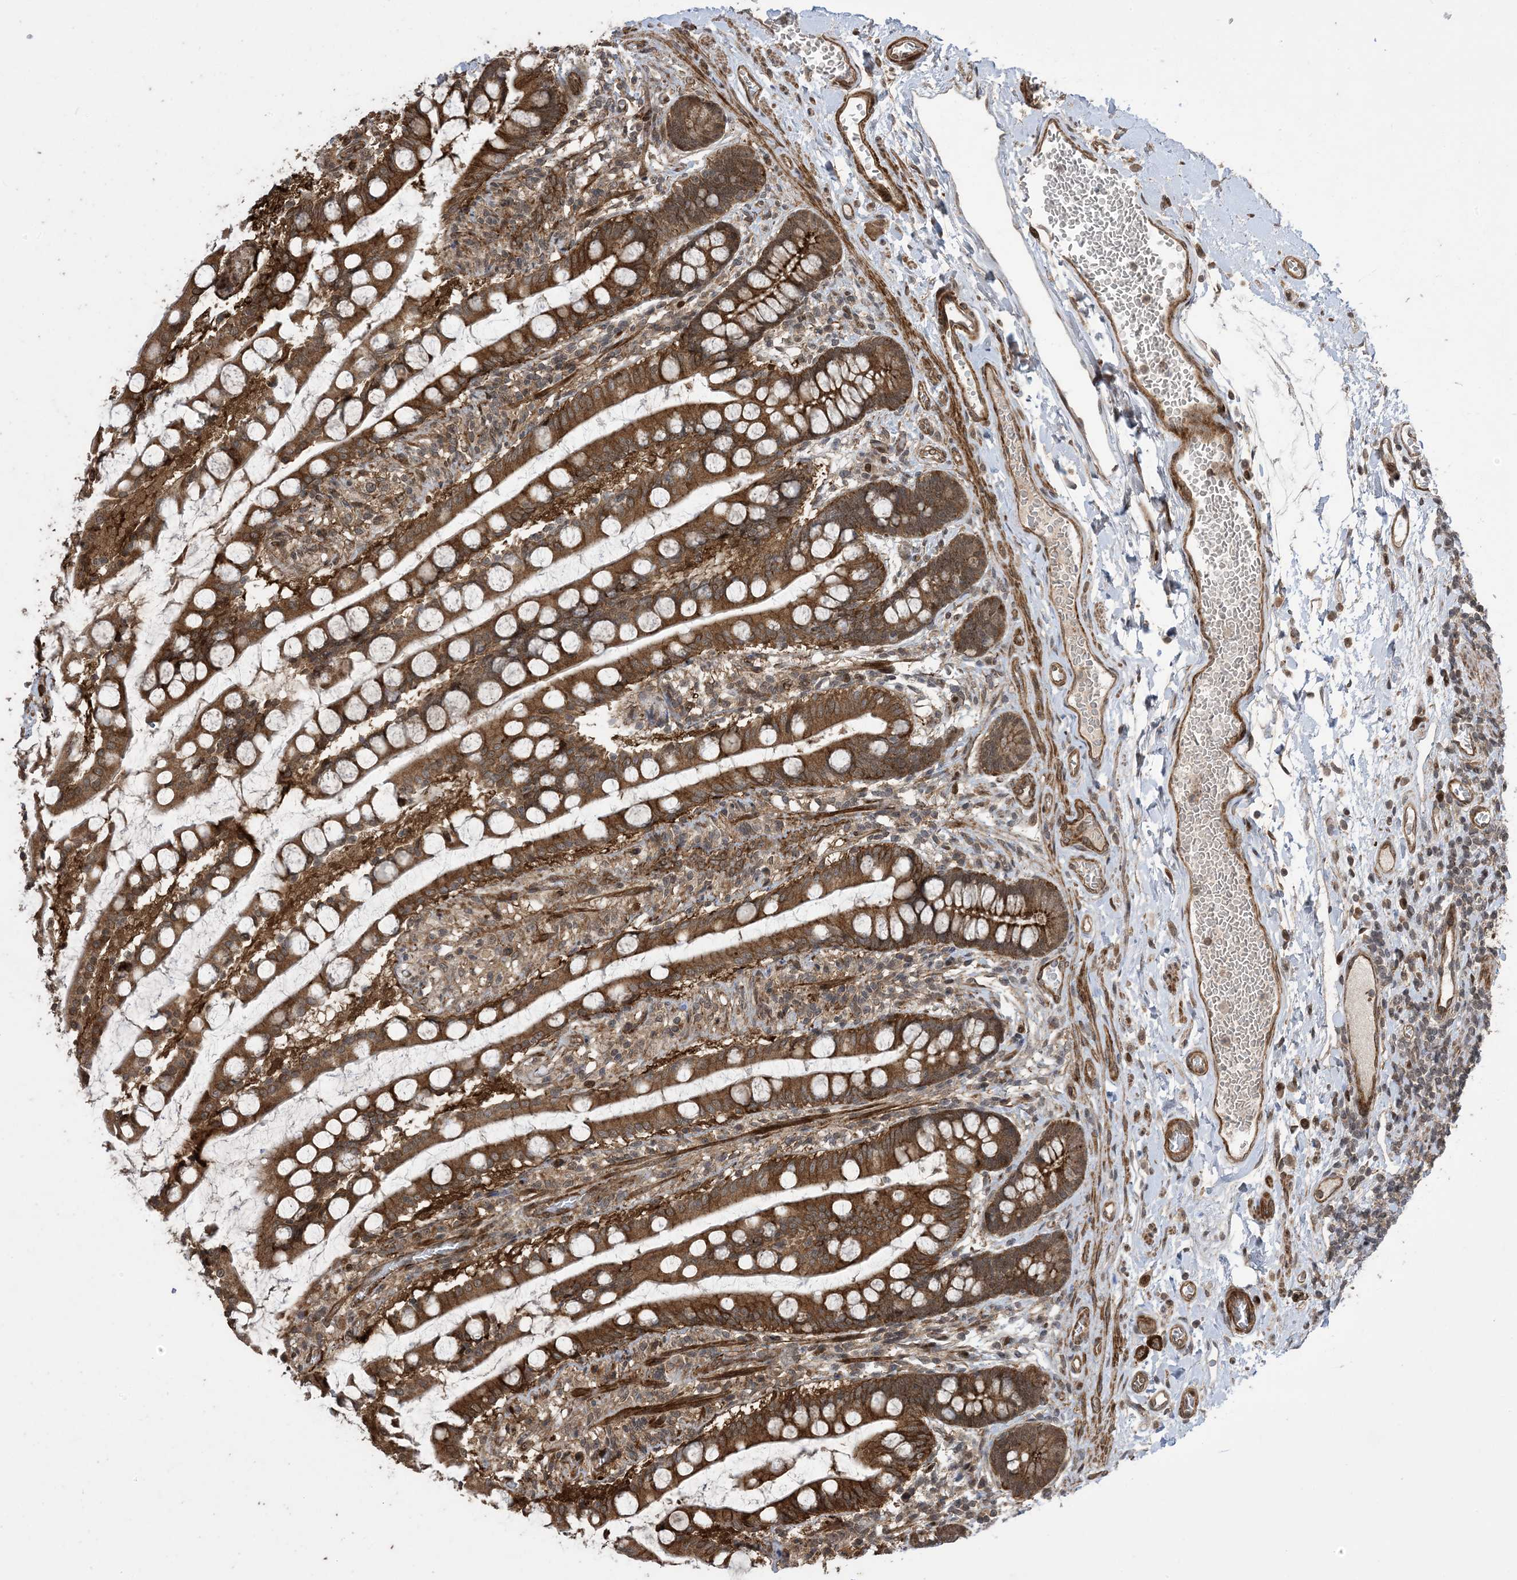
{"staining": {"intensity": "strong", "quantity": ">75%", "location": "cytoplasmic/membranous"}, "tissue": "small intestine", "cell_type": "Glandular cells", "image_type": "normal", "snomed": [{"axis": "morphology", "description": "Normal tissue, NOS"}, {"axis": "topography", "description": "Small intestine"}], "caption": "This is a histology image of immunohistochemistry (IHC) staining of normal small intestine, which shows strong staining in the cytoplasmic/membranous of glandular cells.", "gene": "ZNF511", "patient": {"sex": "male", "age": 52}}